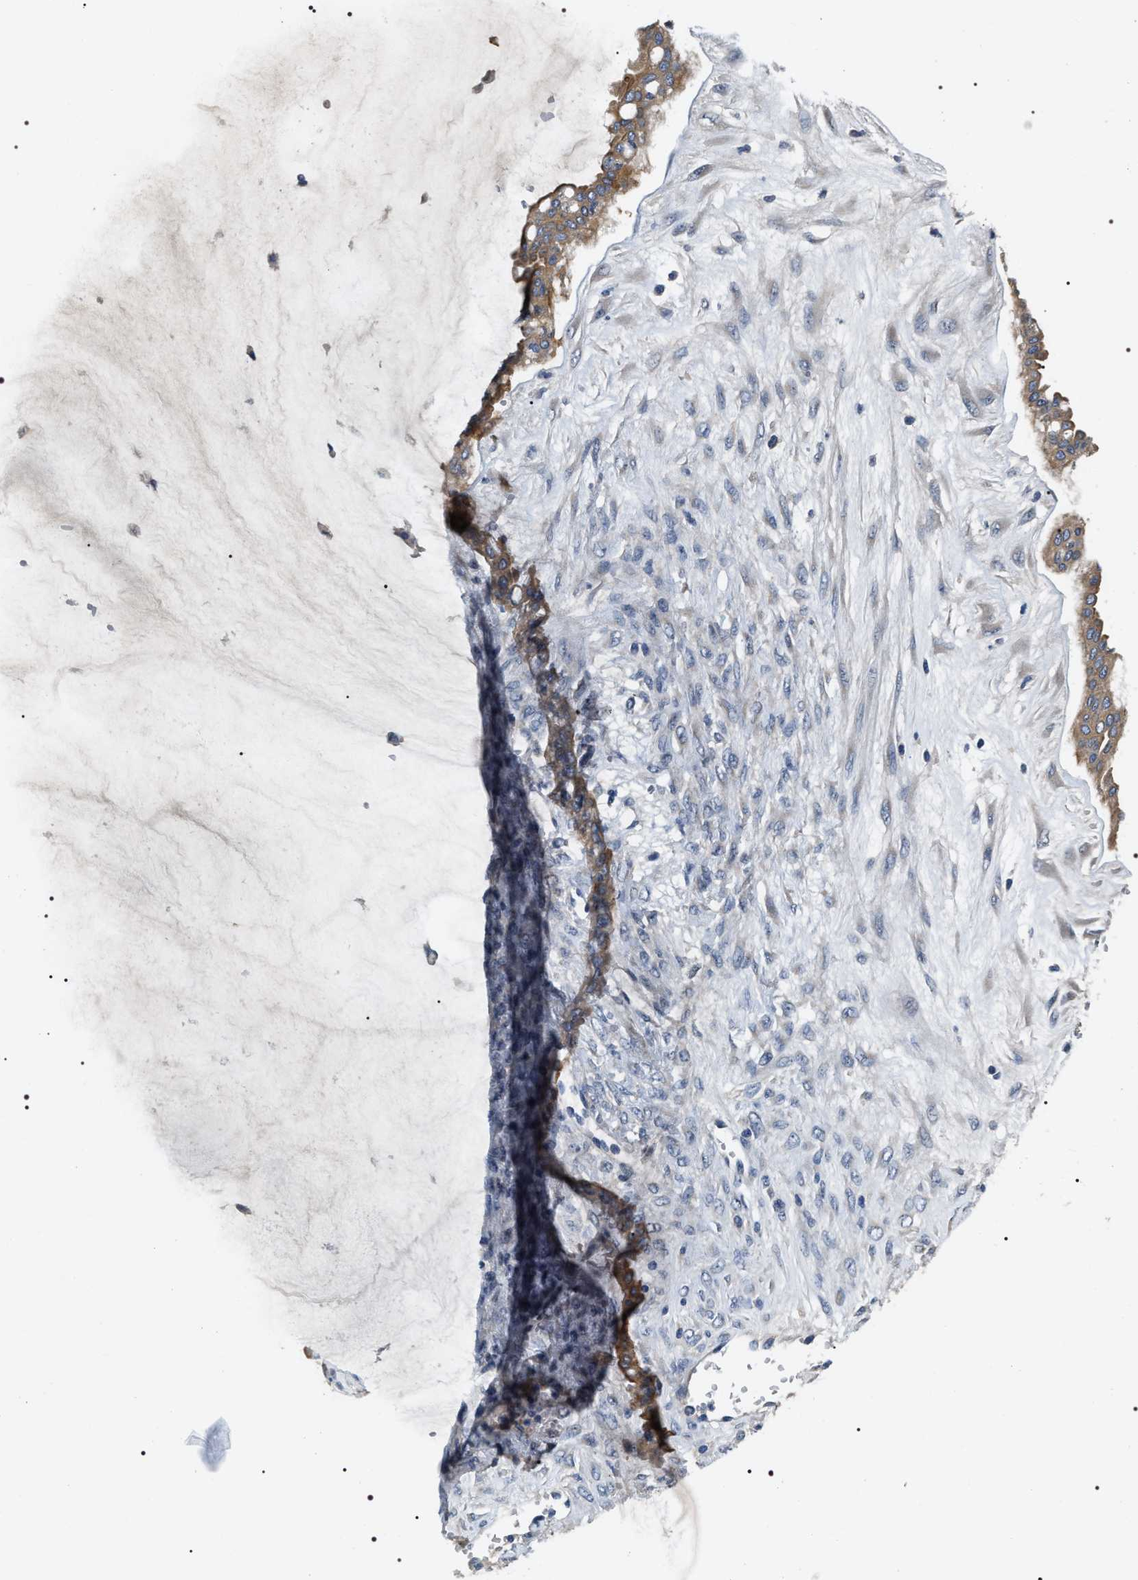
{"staining": {"intensity": "moderate", "quantity": ">75%", "location": "cytoplasmic/membranous"}, "tissue": "ovarian cancer", "cell_type": "Tumor cells", "image_type": "cancer", "snomed": [{"axis": "morphology", "description": "Cystadenocarcinoma, mucinous, NOS"}, {"axis": "topography", "description": "Ovary"}], "caption": "Immunohistochemical staining of human mucinous cystadenocarcinoma (ovarian) displays moderate cytoplasmic/membranous protein positivity in about >75% of tumor cells.", "gene": "IFT81", "patient": {"sex": "female", "age": 73}}